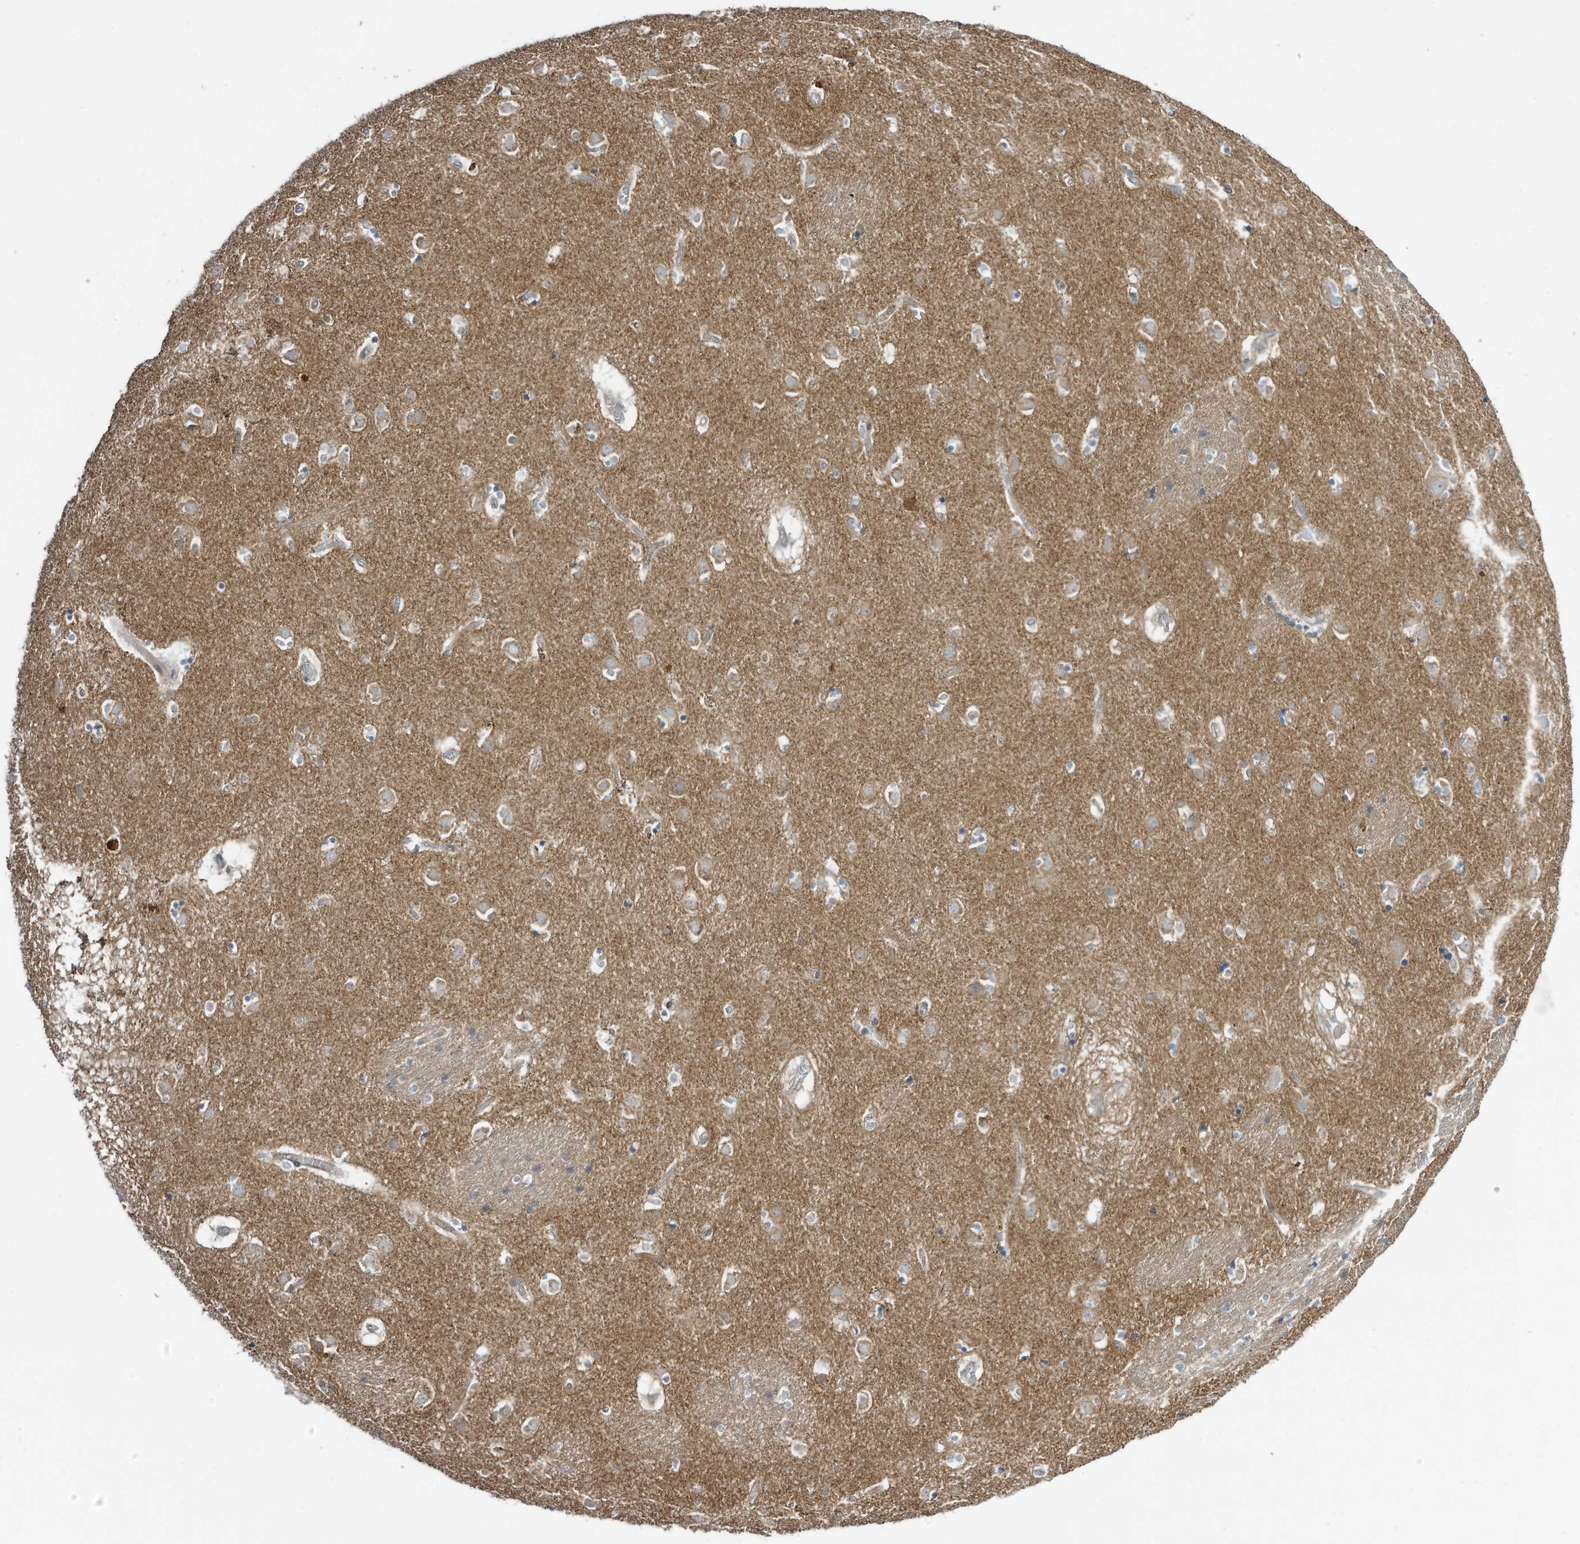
{"staining": {"intensity": "weak", "quantity": "25%-75%", "location": "cytoplasmic/membranous"}, "tissue": "caudate", "cell_type": "Glial cells", "image_type": "normal", "snomed": [{"axis": "morphology", "description": "Normal tissue, NOS"}, {"axis": "topography", "description": "Lateral ventricle wall"}], "caption": "Immunohistochemistry (IHC) (DAB) staining of benign human caudate demonstrates weak cytoplasmic/membranous protein staining in about 25%-75% of glial cells. (DAB (3,3'-diaminobenzidine) IHC with brightfield microscopy, high magnification).", "gene": "DZIP3", "patient": {"sex": "male", "age": 70}}